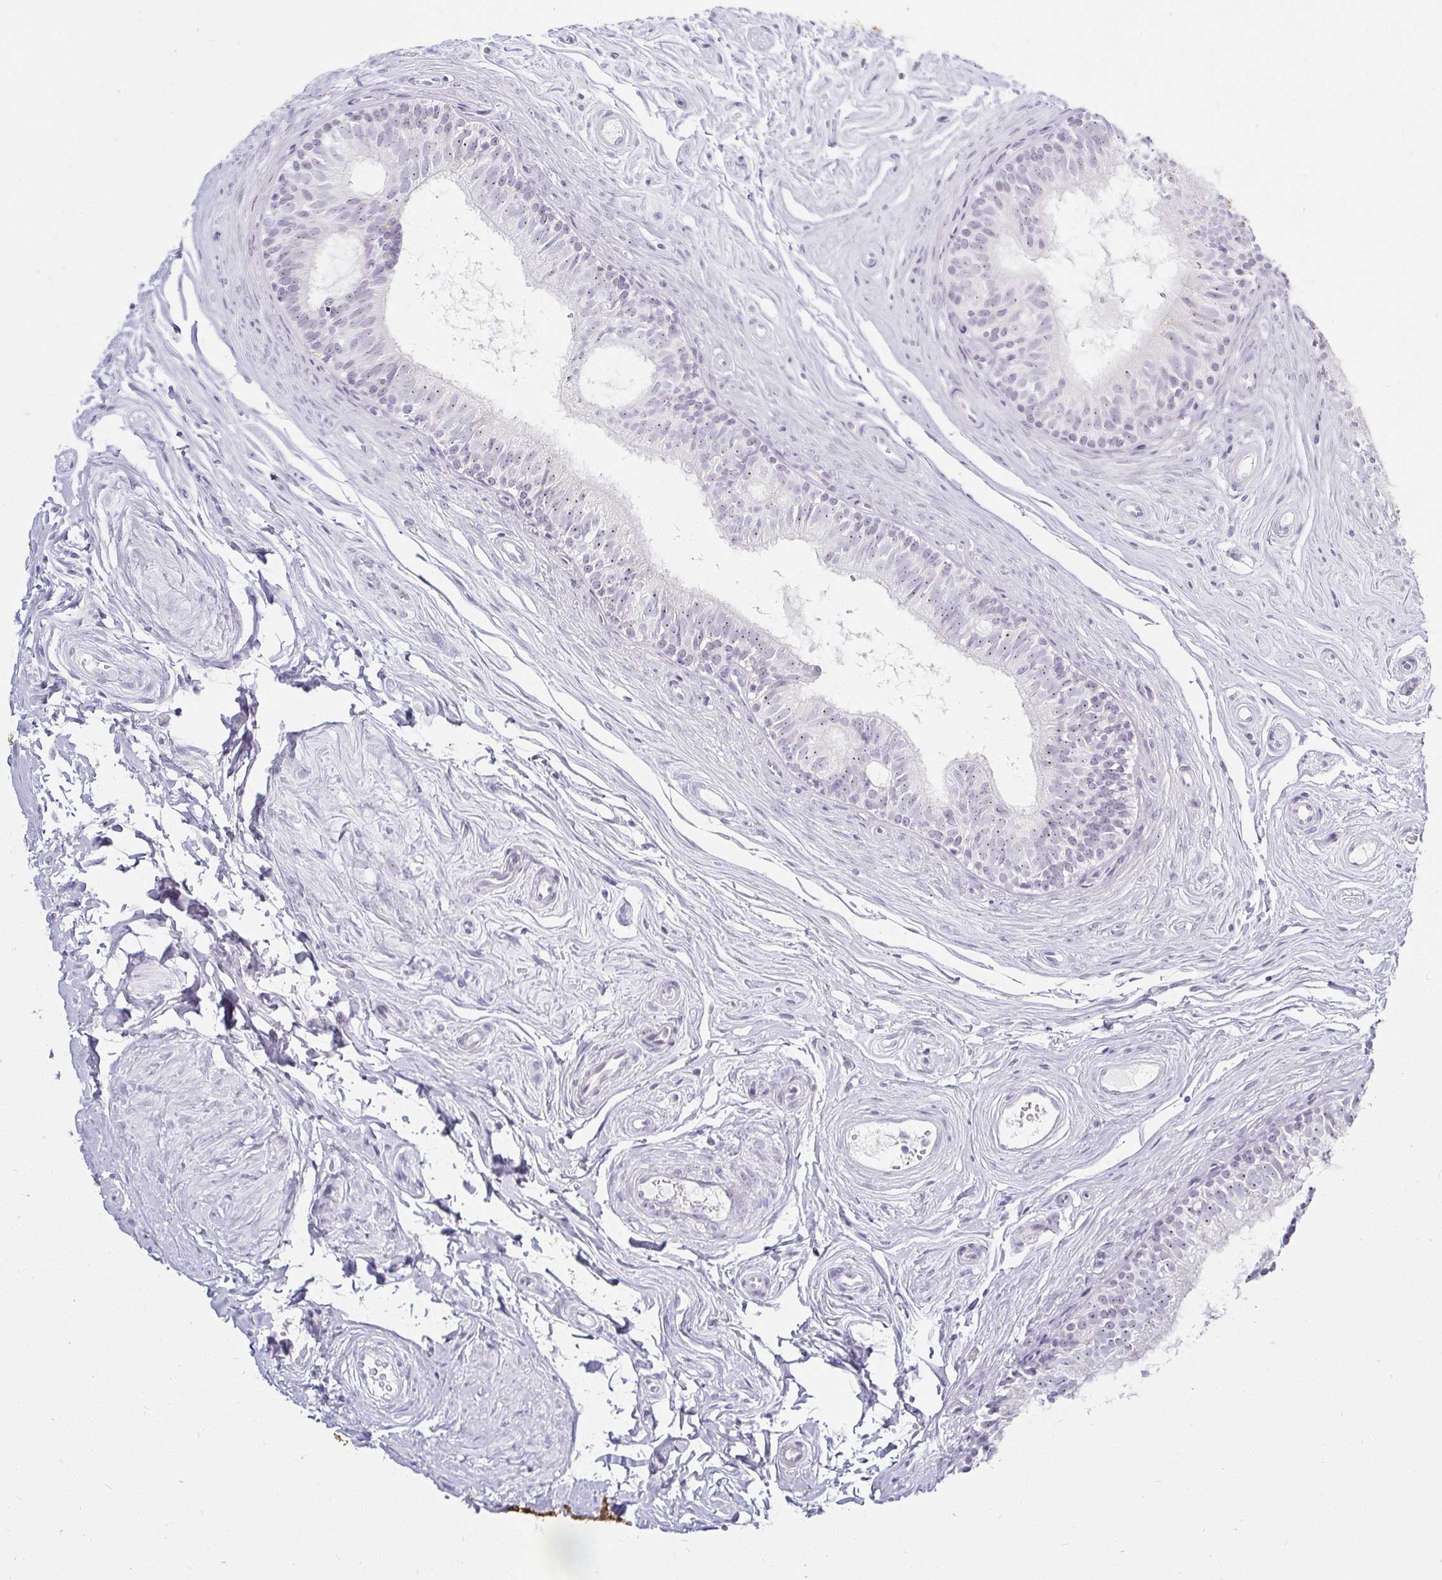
{"staining": {"intensity": "negative", "quantity": "none", "location": "none"}, "tissue": "epididymis", "cell_type": "Glandular cells", "image_type": "normal", "snomed": [{"axis": "morphology", "description": "Normal tissue, NOS"}, {"axis": "topography", "description": "Epididymis"}], "caption": "Immunohistochemistry image of unremarkable epididymis: epididymis stained with DAB reveals no significant protein positivity in glandular cells.", "gene": "ACAN", "patient": {"sex": "male", "age": 45}}